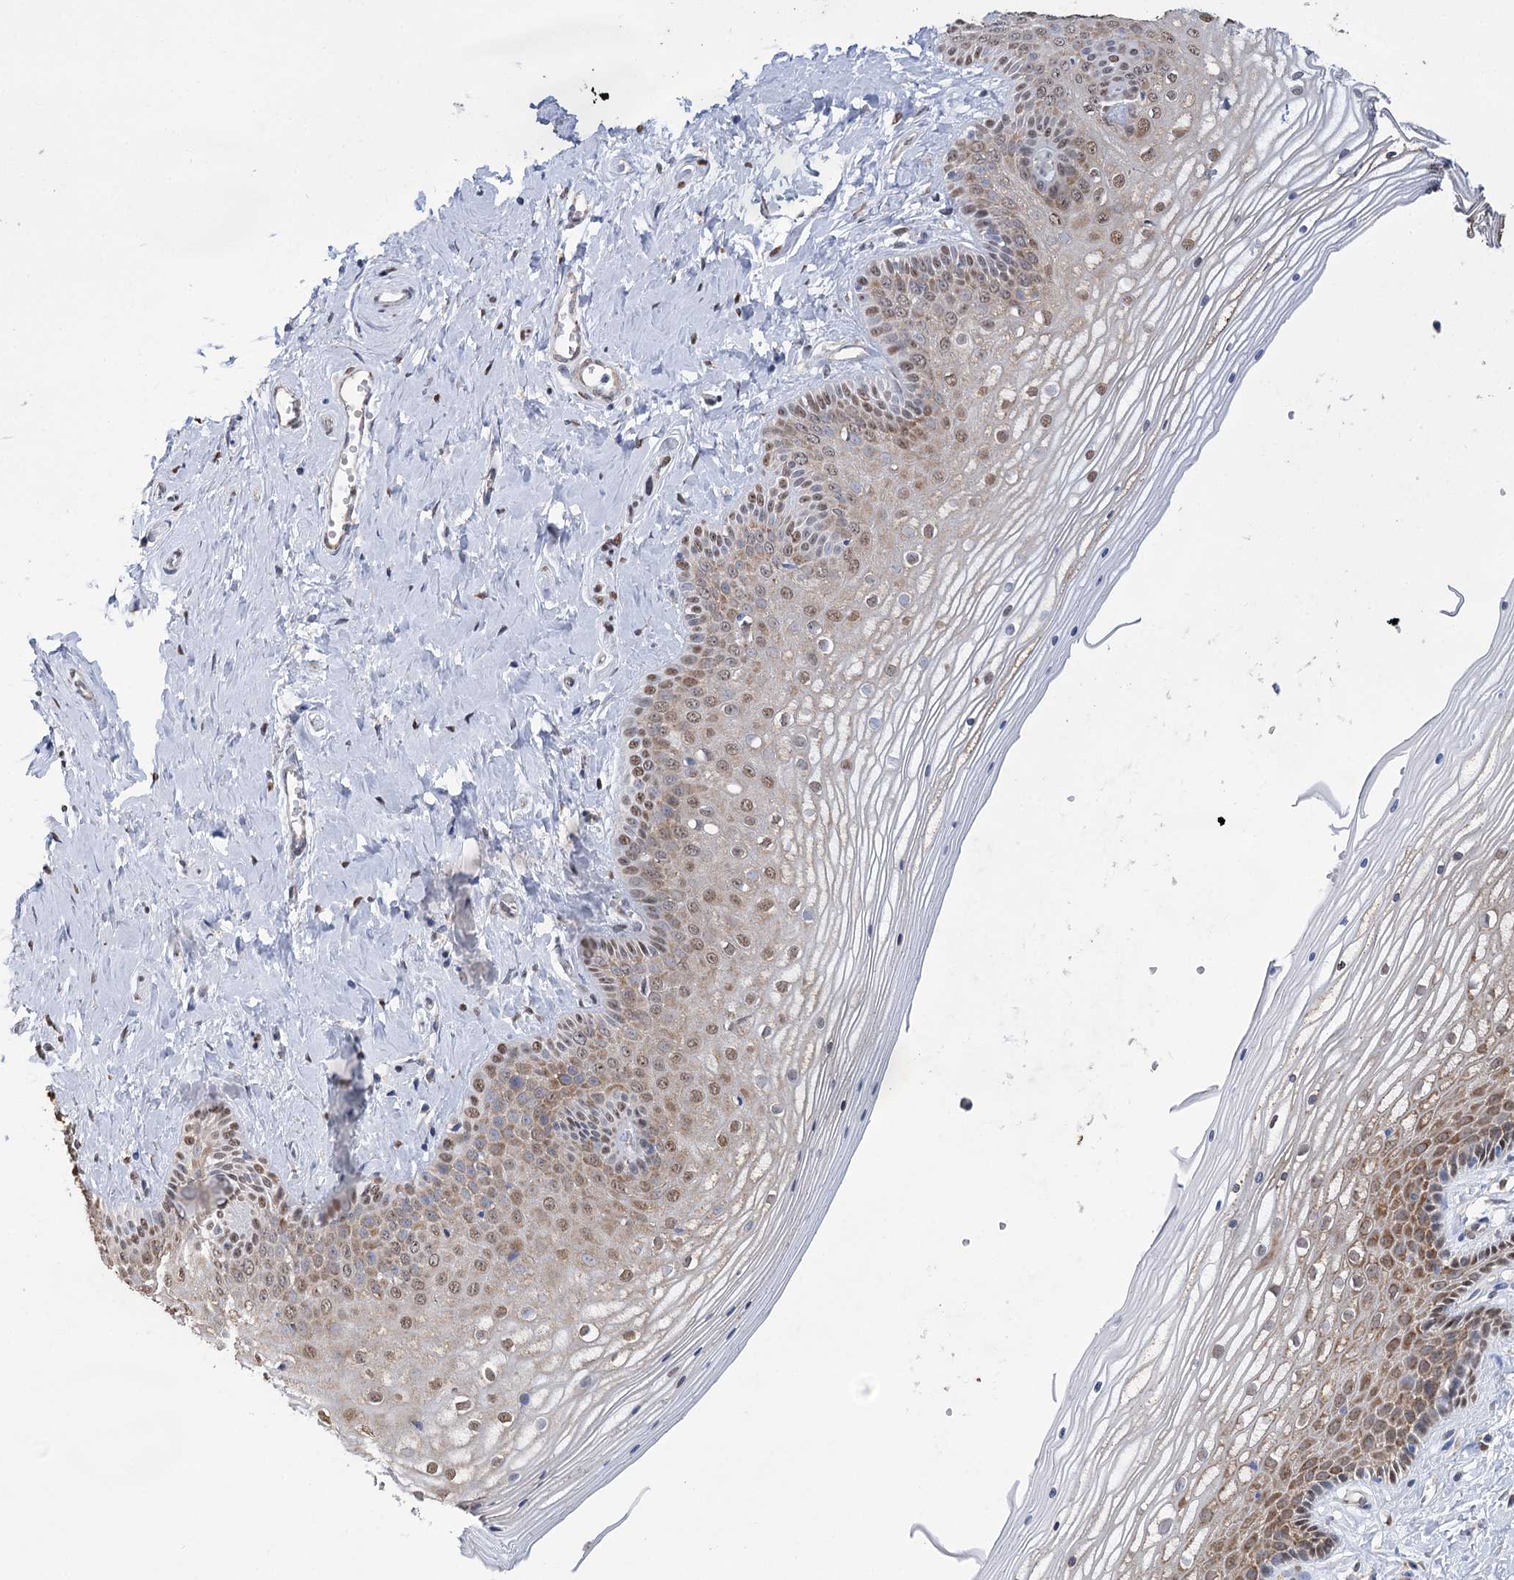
{"staining": {"intensity": "moderate", "quantity": ">75%", "location": "cytoplasmic/membranous,nuclear"}, "tissue": "vagina", "cell_type": "Squamous epithelial cells", "image_type": "normal", "snomed": [{"axis": "morphology", "description": "Normal tissue, NOS"}, {"axis": "topography", "description": "Vagina"}, {"axis": "topography", "description": "Cervix"}], "caption": "This image reveals normal vagina stained with immunohistochemistry (IHC) to label a protein in brown. The cytoplasmic/membranous,nuclear of squamous epithelial cells show moderate positivity for the protein. Nuclei are counter-stained blue.", "gene": "NFU1", "patient": {"sex": "female", "age": 40}}